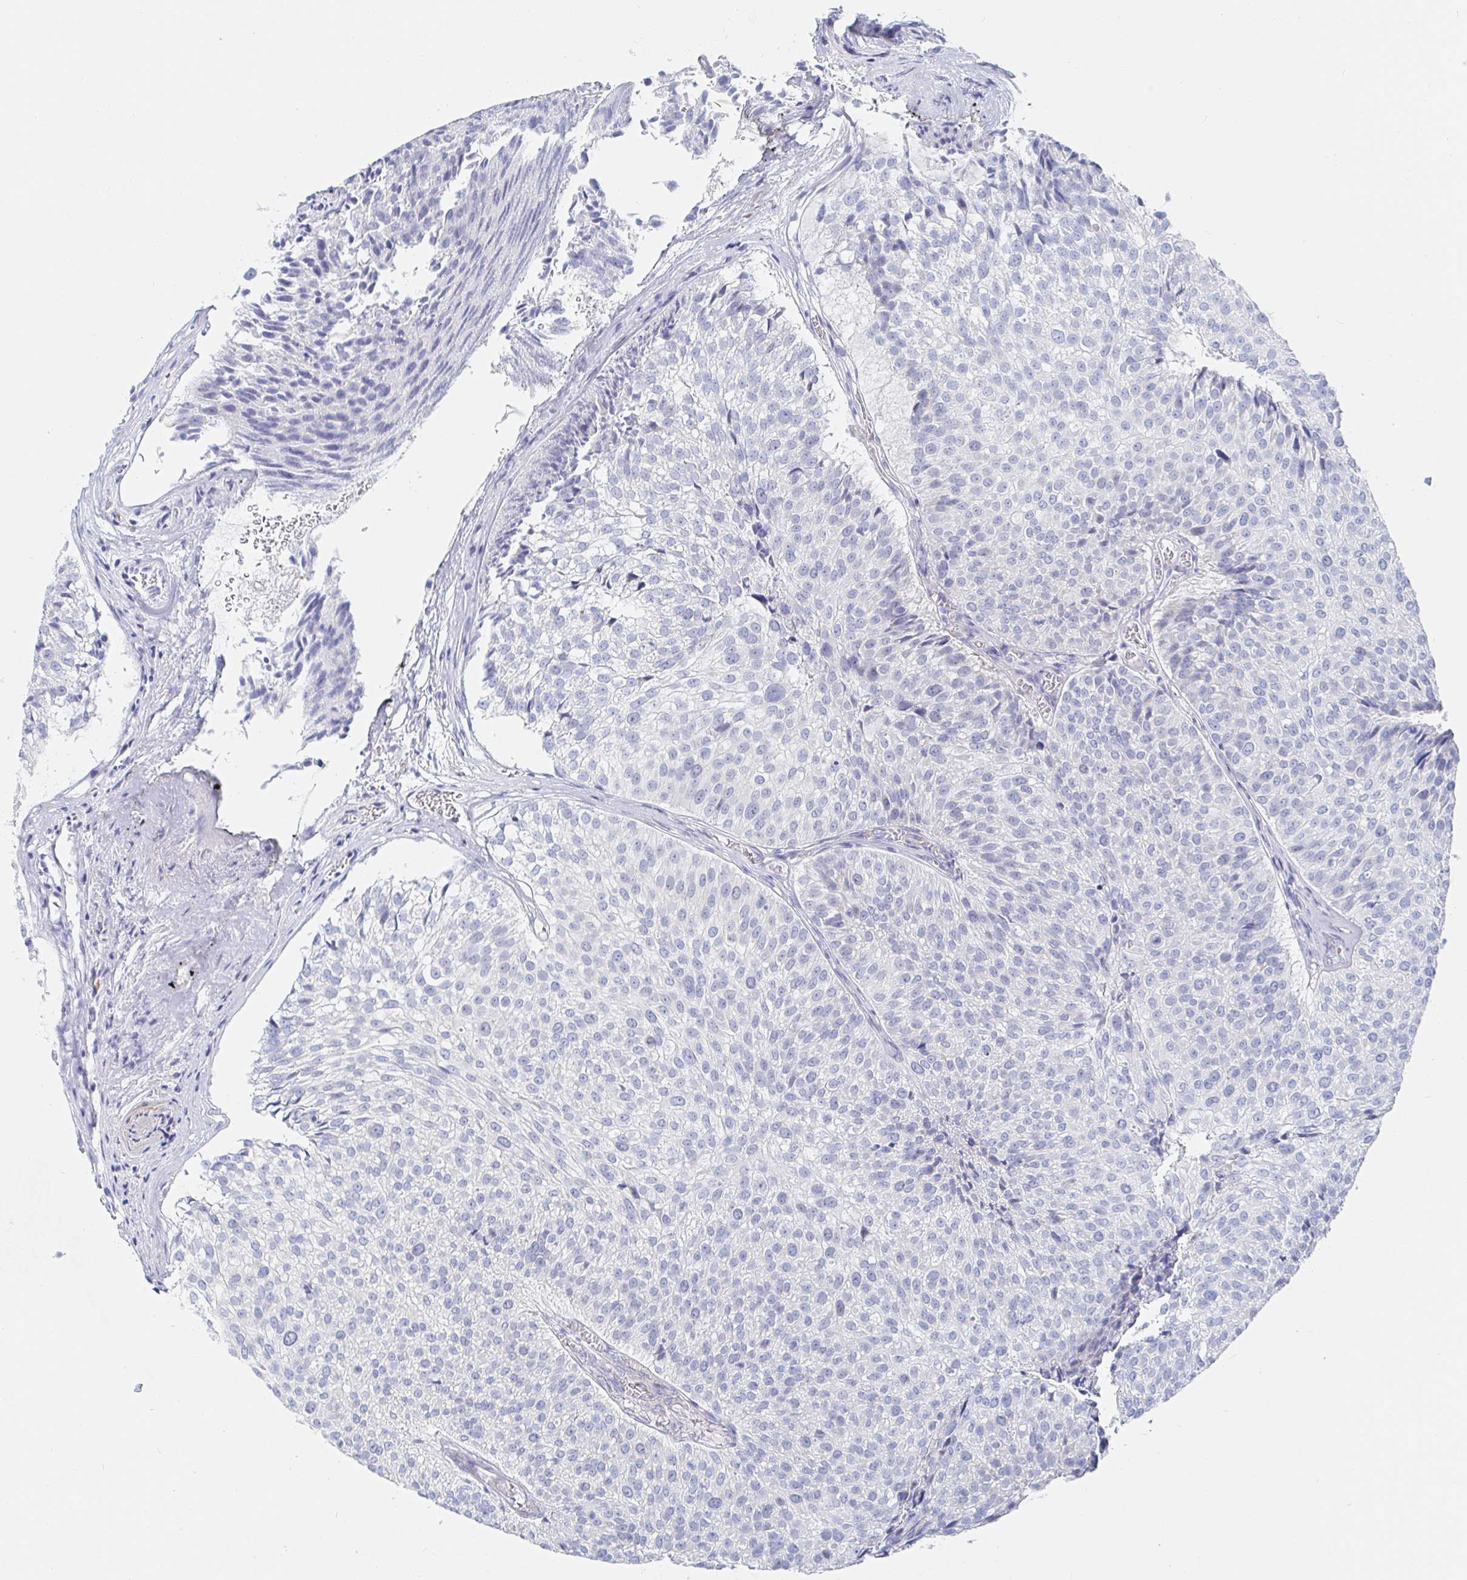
{"staining": {"intensity": "negative", "quantity": "none", "location": "none"}, "tissue": "urothelial cancer", "cell_type": "Tumor cells", "image_type": "cancer", "snomed": [{"axis": "morphology", "description": "Urothelial carcinoma, Low grade"}, {"axis": "topography", "description": "Urinary bladder"}], "caption": "High magnification brightfield microscopy of urothelial cancer stained with DAB (3,3'-diaminobenzidine) (brown) and counterstained with hematoxylin (blue): tumor cells show no significant positivity.", "gene": "PACSIN1", "patient": {"sex": "male", "age": 80}}